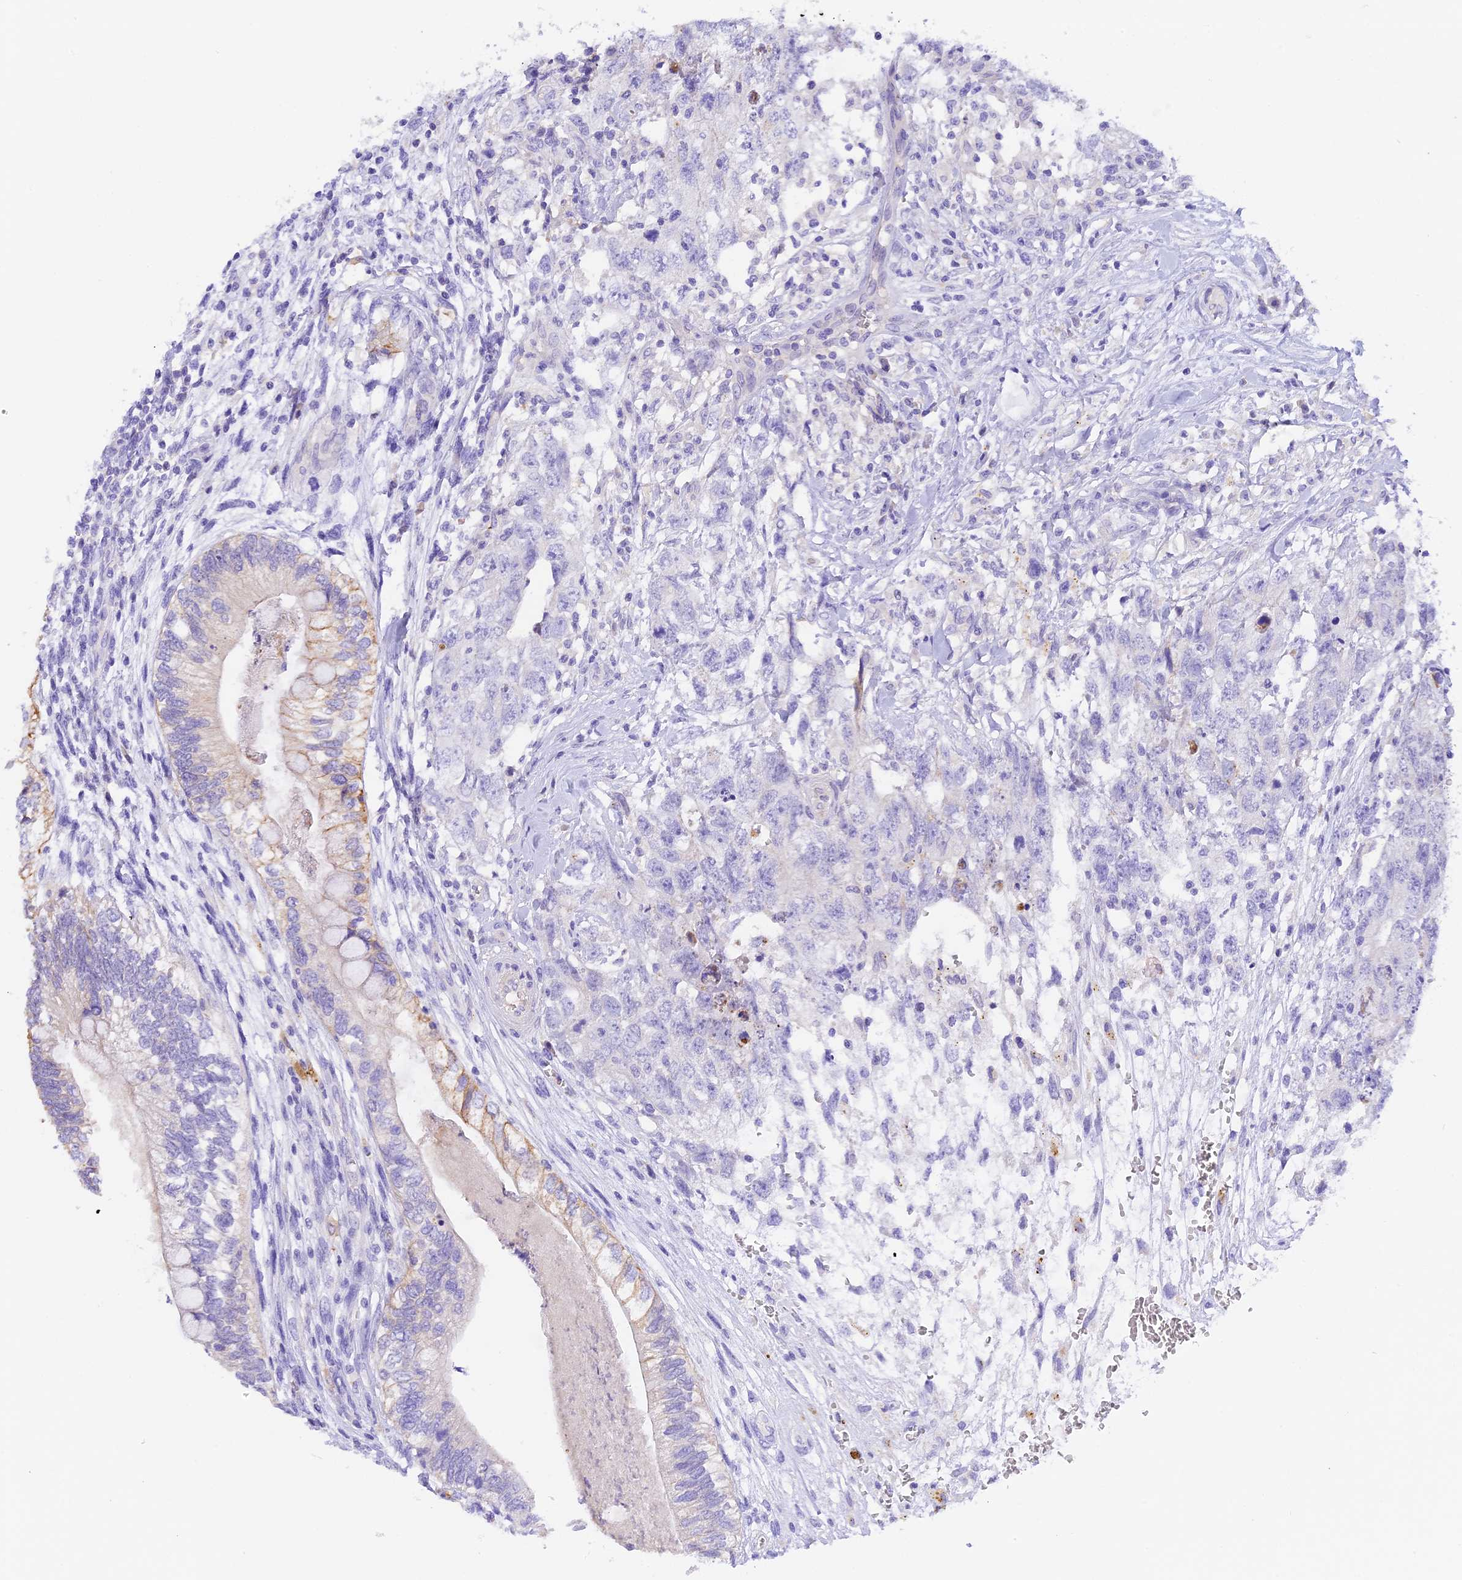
{"staining": {"intensity": "negative", "quantity": "none", "location": "none"}, "tissue": "testis cancer", "cell_type": "Tumor cells", "image_type": "cancer", "snomed": [{"axis": "morphology", "description": "Seminoma, NOS"}, {"axis": "morphology", "description": "Carcinoma, Embryonal, NOS"}, {"axis": "topography", "description": "Testis"}], "caption": "High power microscopy micrograph of an immunohistochemistry micrograph of embryonal carcinoma (testis), revealing no significant expression in tumor cells. (Stains: DAB immunohistochemistry (IHC) with hematoxylin counter stain, Microscopy: brightfield microscopy at high magnification).", "gene": "COL6A5", "patient": {"sex": "male", "age": 29}}